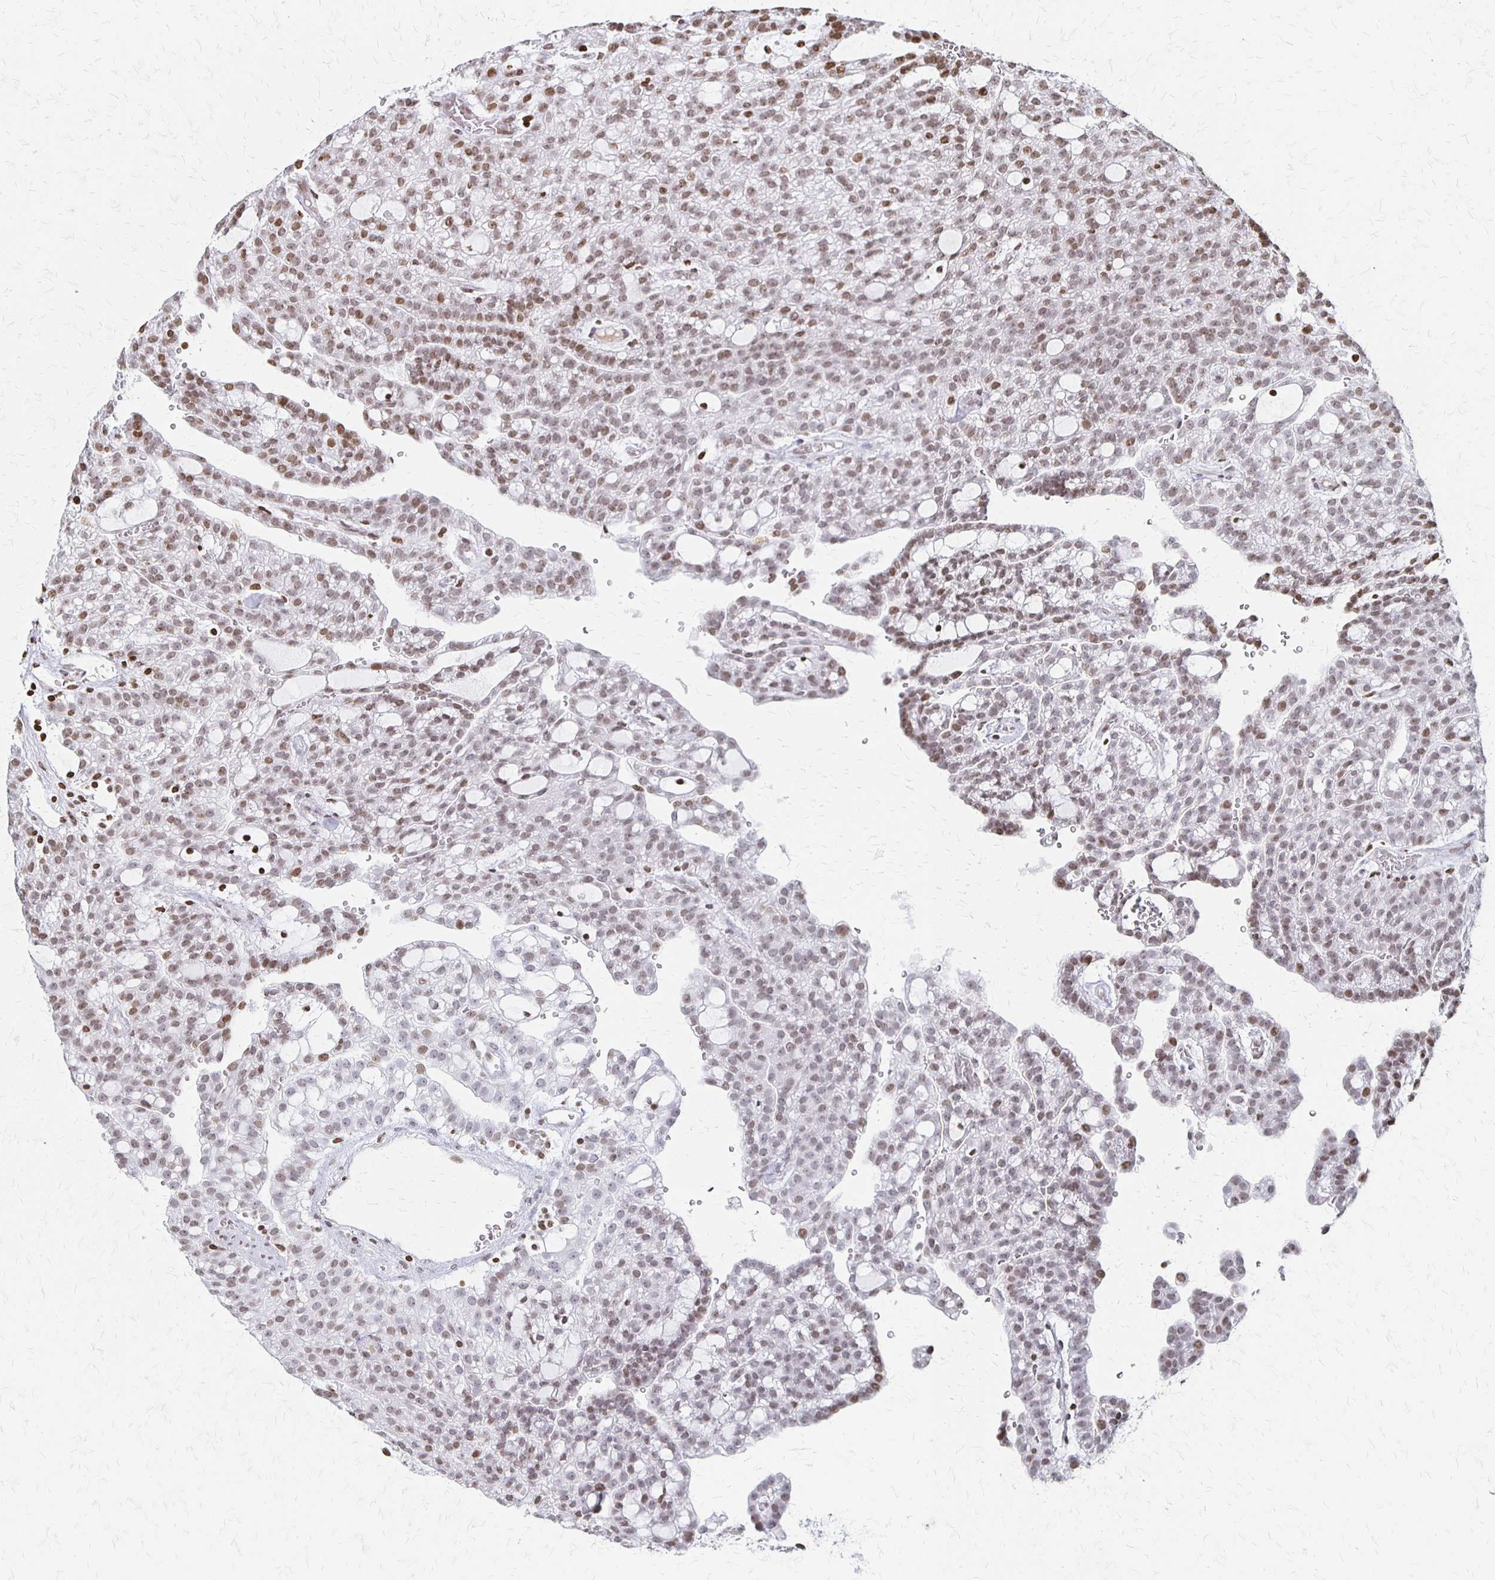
{"staining": {"intensity": "weak", "quantity": ">75%", "location": "nuclear"}, "tissue": "renal cancer", "cell_type": "Tumor cells", "image_type": "cancer", "snomed": [{"axis": "morphology", "description": "Adenocarcinoma, NOS"}, {"axis": "topography", "description": "Kidney"}], "caption": "The immunohistochemical stain shows weak nuclear staining in tumor cells of renal cancer tissue. (DAB (3,3'-diaminobenzidine) = brown stain, brightfield microscopy at high magnification).", "gene": "ZNF280C", "patient": {"sex": "male", "age": 63}}